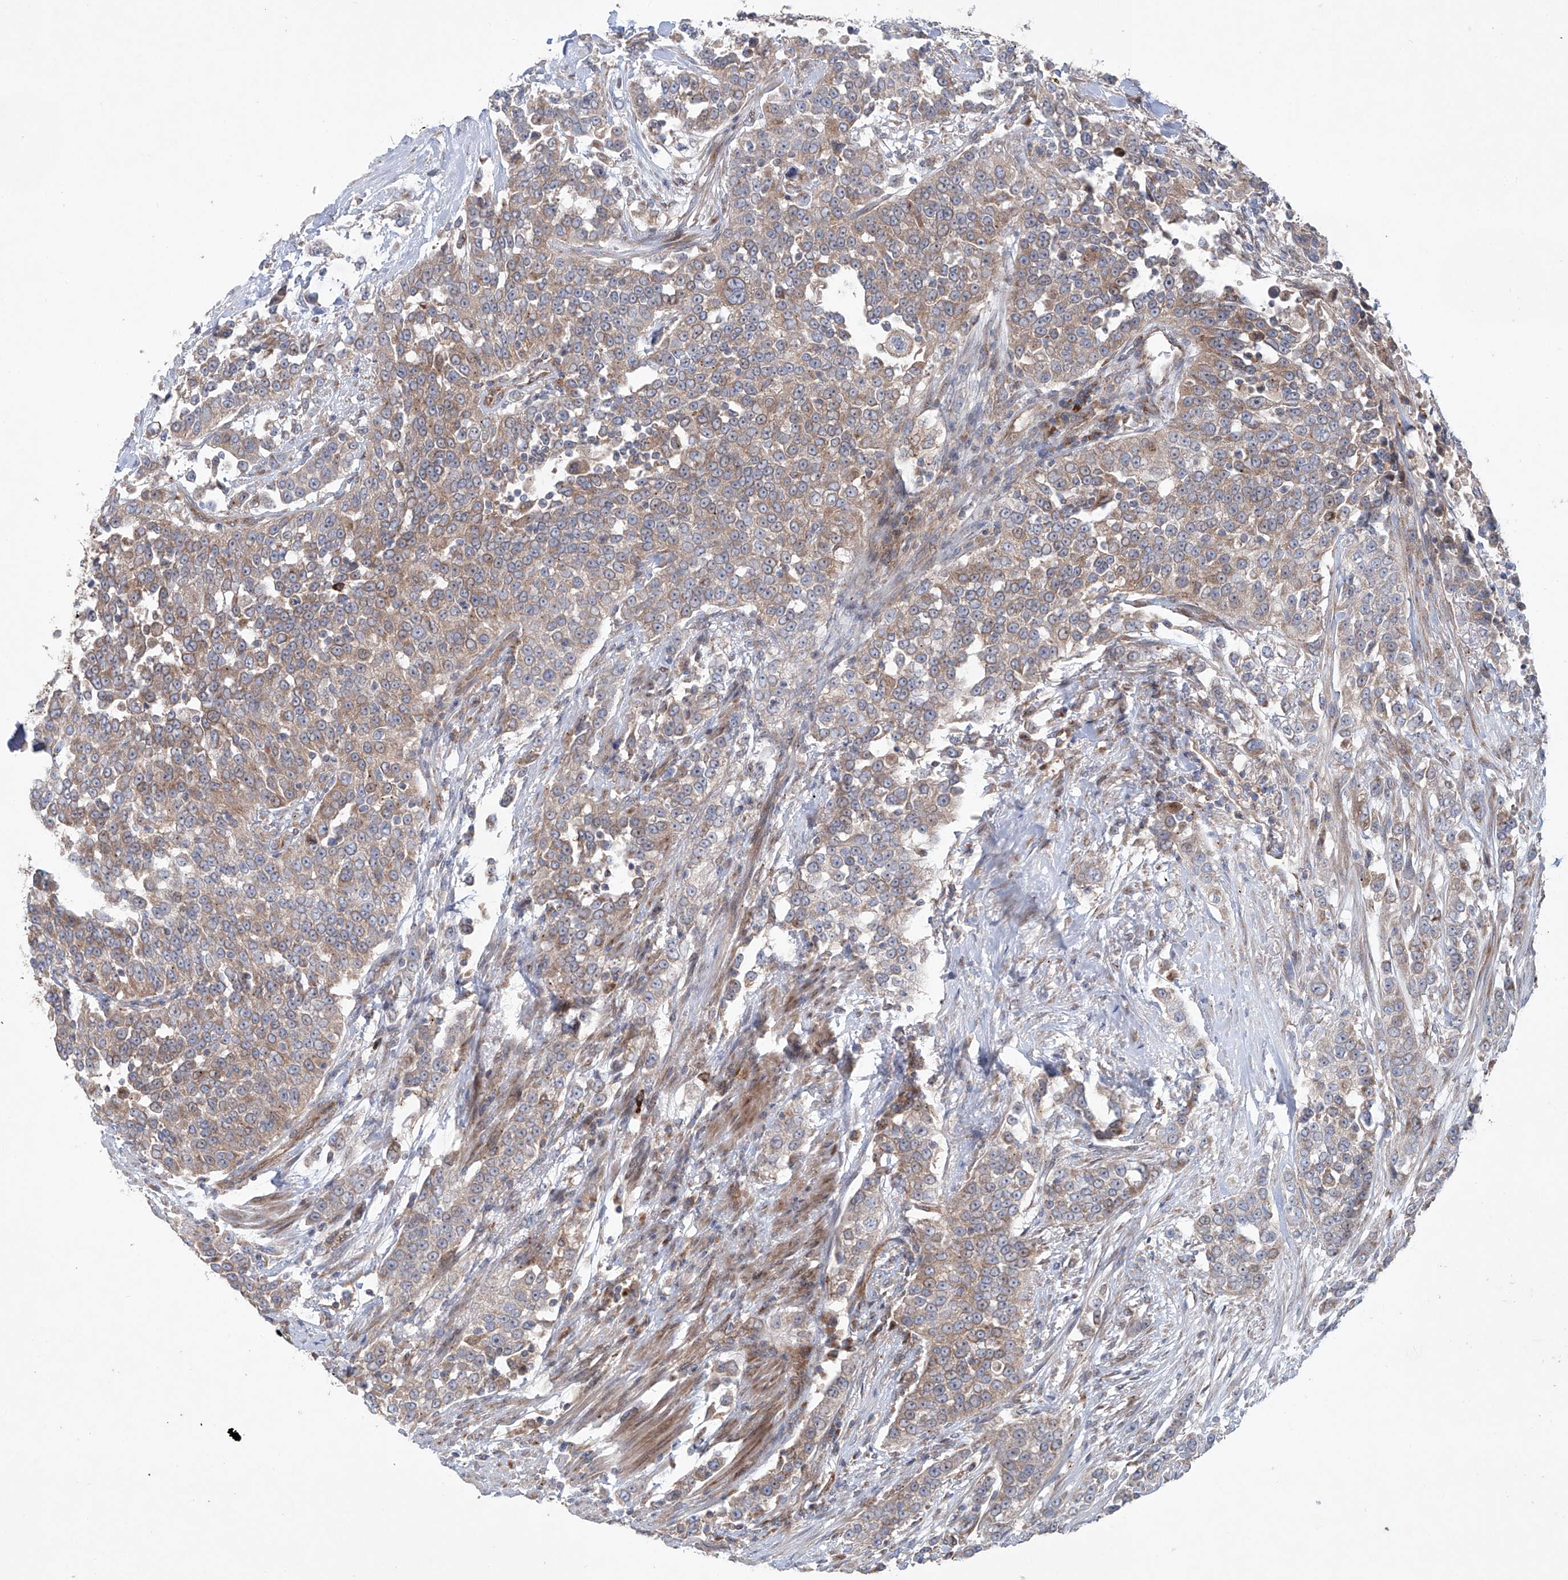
{"staining": {"intensity": "weak", "quantity": ">75%", "location": "cytoplasmic/membranous"}, "tissue": "urothelial cancer", "cell_type": "Tumor cells", "image_type": "cancer", "snomed": [{"axis": "morphology", "description": "Urothelial carcinoma, High grade"}, {"axis": "topography", "description": "Urinary bladder"}], "caption": "Urothelial cancer stained with a brown dye demonstrates weak cytoplasmic/membranous positive staining in about >75% of tumor cells.", "gene": "KLC4", "patient": {"sex": "female", "age": 80}}